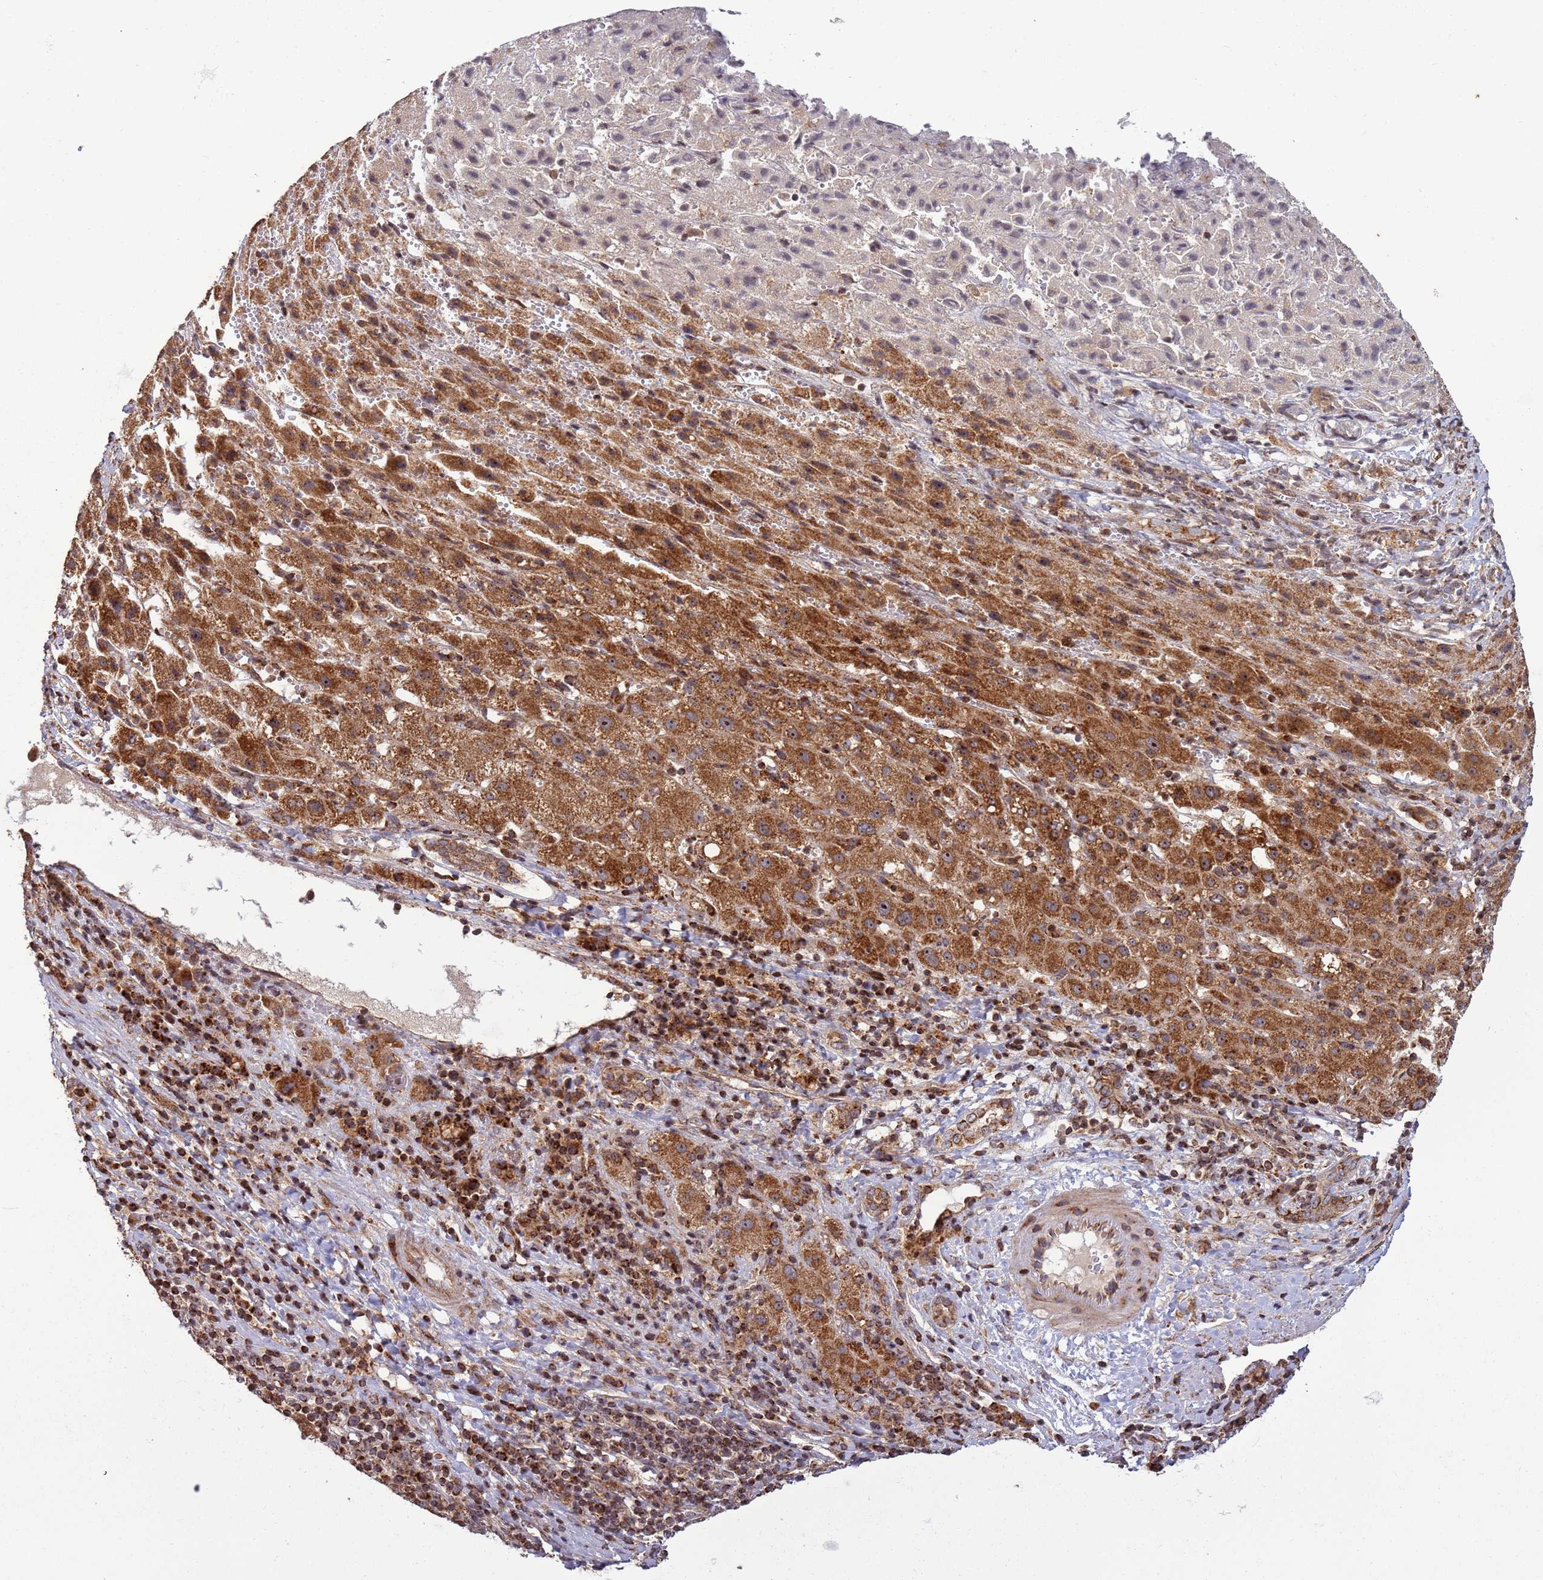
{"staining": {"intensity": "strong", "quantity": ">75%", "location": "cytoplasmic/membranous"}, "tissue": "liver cancer", "cell_type": "Tumor cells", "image_type": "cancer", "snomed": [{"axis": "morphology", "description": "Carcinoma, Hepatocellular, NOS"}, {"axis": "topography", "description": "Liver"}], "caption": "A histopathology image showing strong cytoplasmic/membranous staining in approximately >75% of tumor cells in liver cancer, as visualized by brown immunohistochemical staining.", "gene": "RCOR2", "patient": {"sex": "female", "age": 58}}